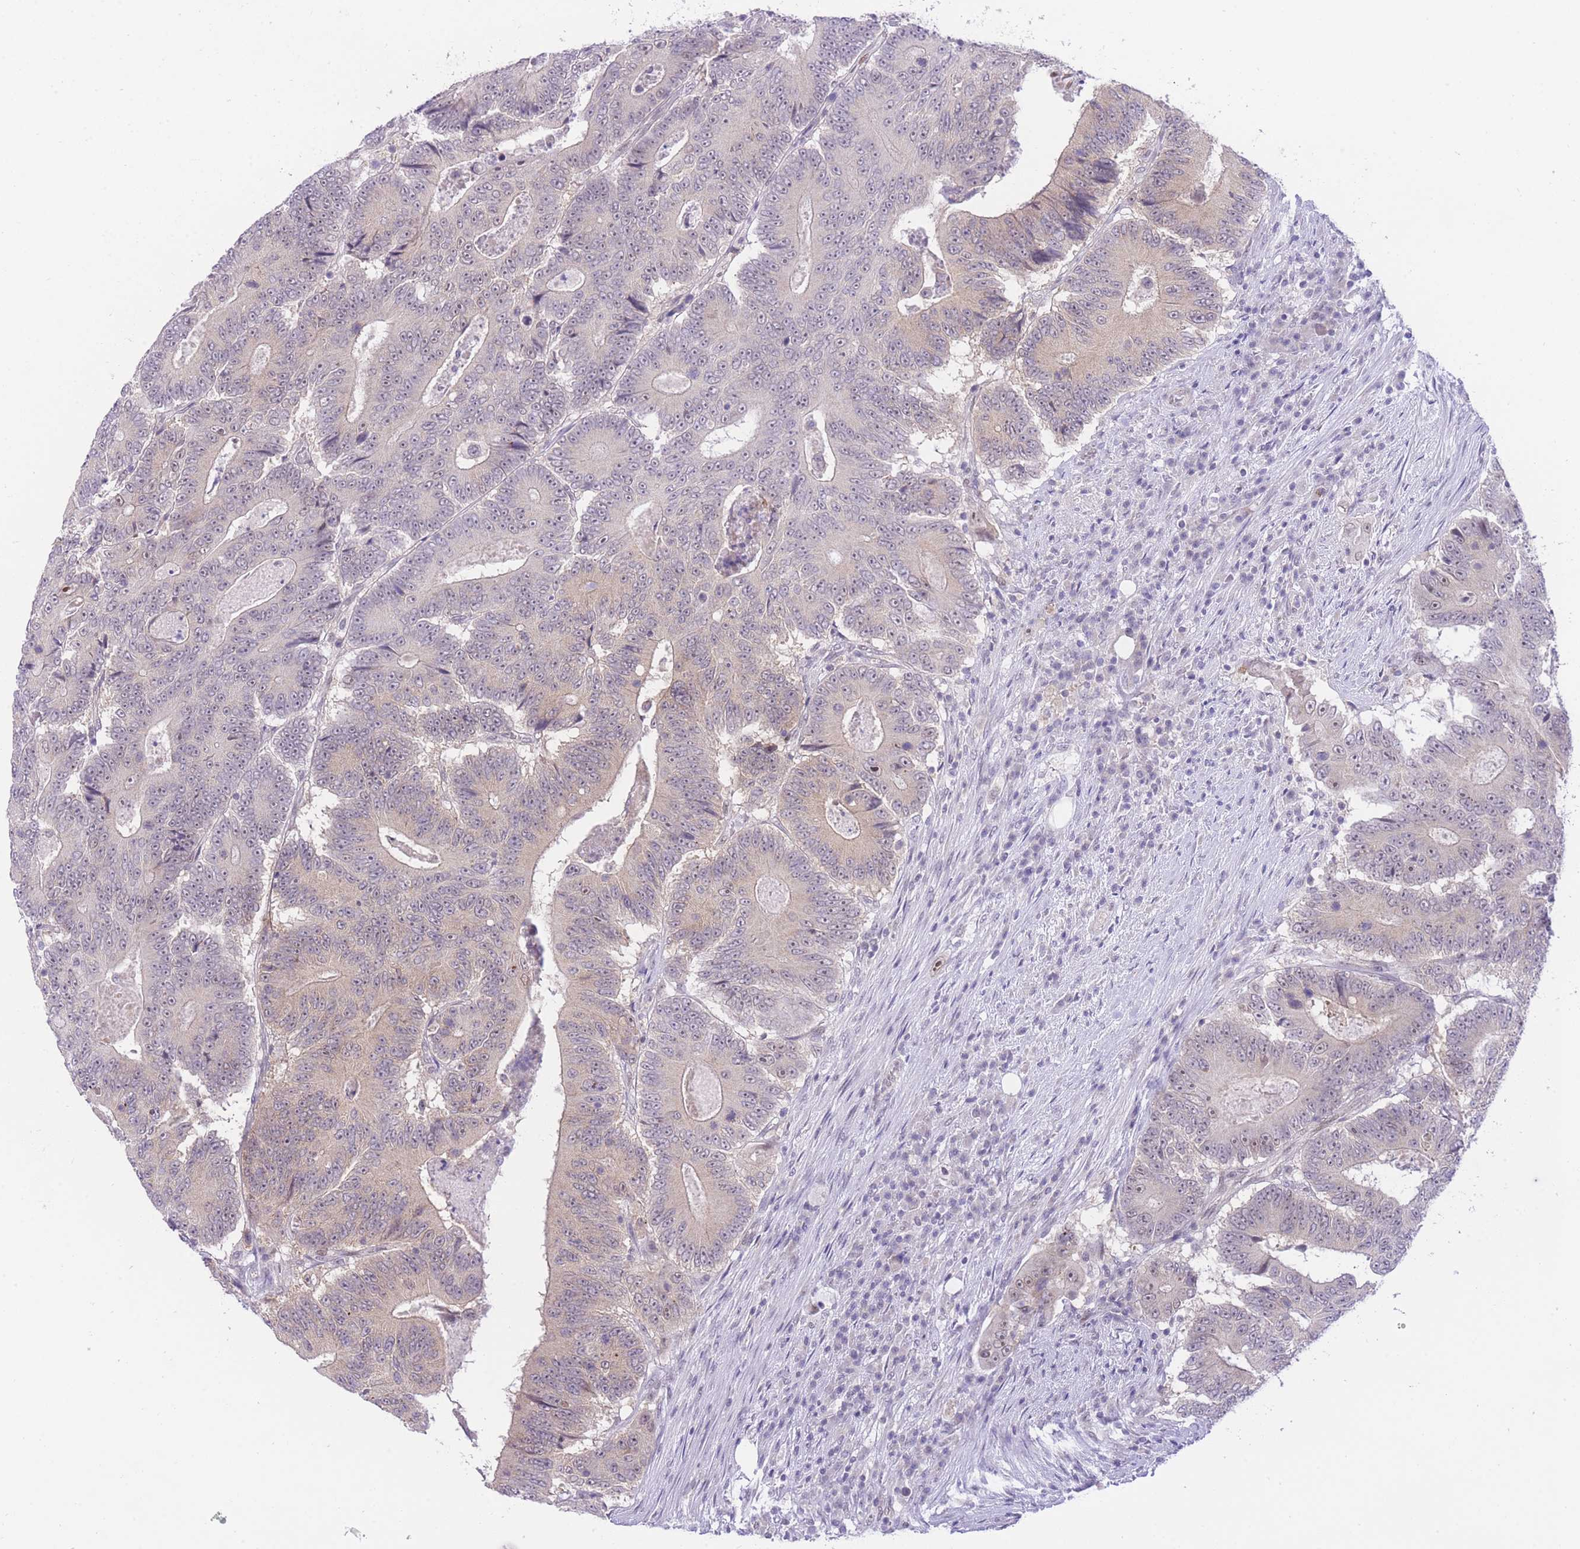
{"staining": {"intensity": "negative", "quantity": "none", "location": "none"}, "tissue": "colorectal cancer", "cell_type": "Tumor cells", "image_type": "cancer", "snomed": [{"axis": "morphology", "description": "Adenocarcinoma, NOS"}, {"axis": "topography", "description": "Colon"}], "caption": "Tumor cells show no significant protein expression in colorectal adenocarcinoma.", "gene": "STK39", "patient": {"sex": "male", "age": 83}}